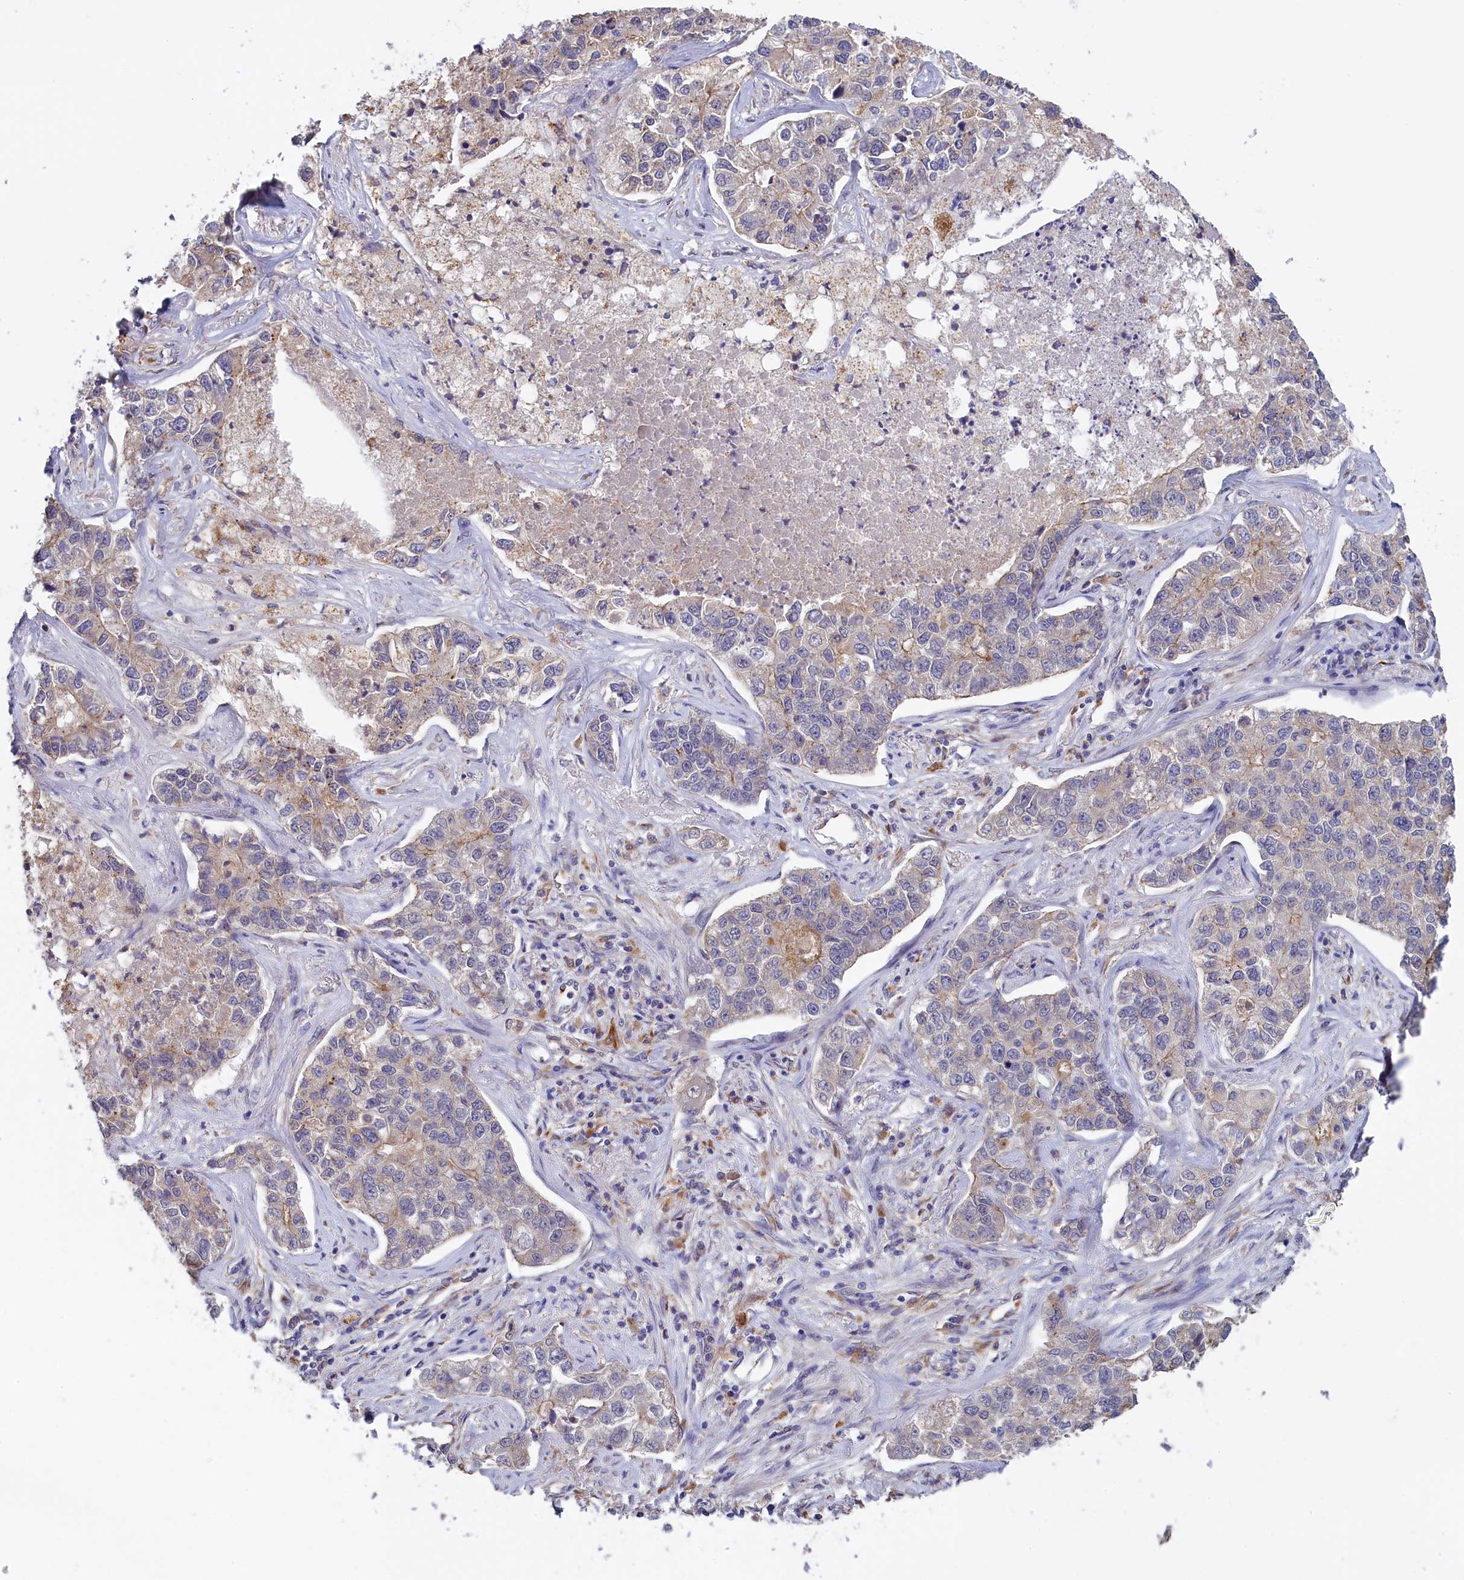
{"staining": {"intensity": "weak", "quantity": "<25%", "location": "cytoplasmic/membranous"}, "tissue": "lung cancer", "cell_type": "Tumor cells", "image_type": "cancer", "snomed": [{"axis": "morphology", "description": "Adenocarcinoma, NOS"}, {"axis": "topography", "description": "Lung"}], "caption": "Lung cancer (adenocarcinoma) was stained to show a protein in brown. There is no significant staining in tumor cells.", "gene": "COL19A1", "patient": {"sex": "male", "age": 49}}